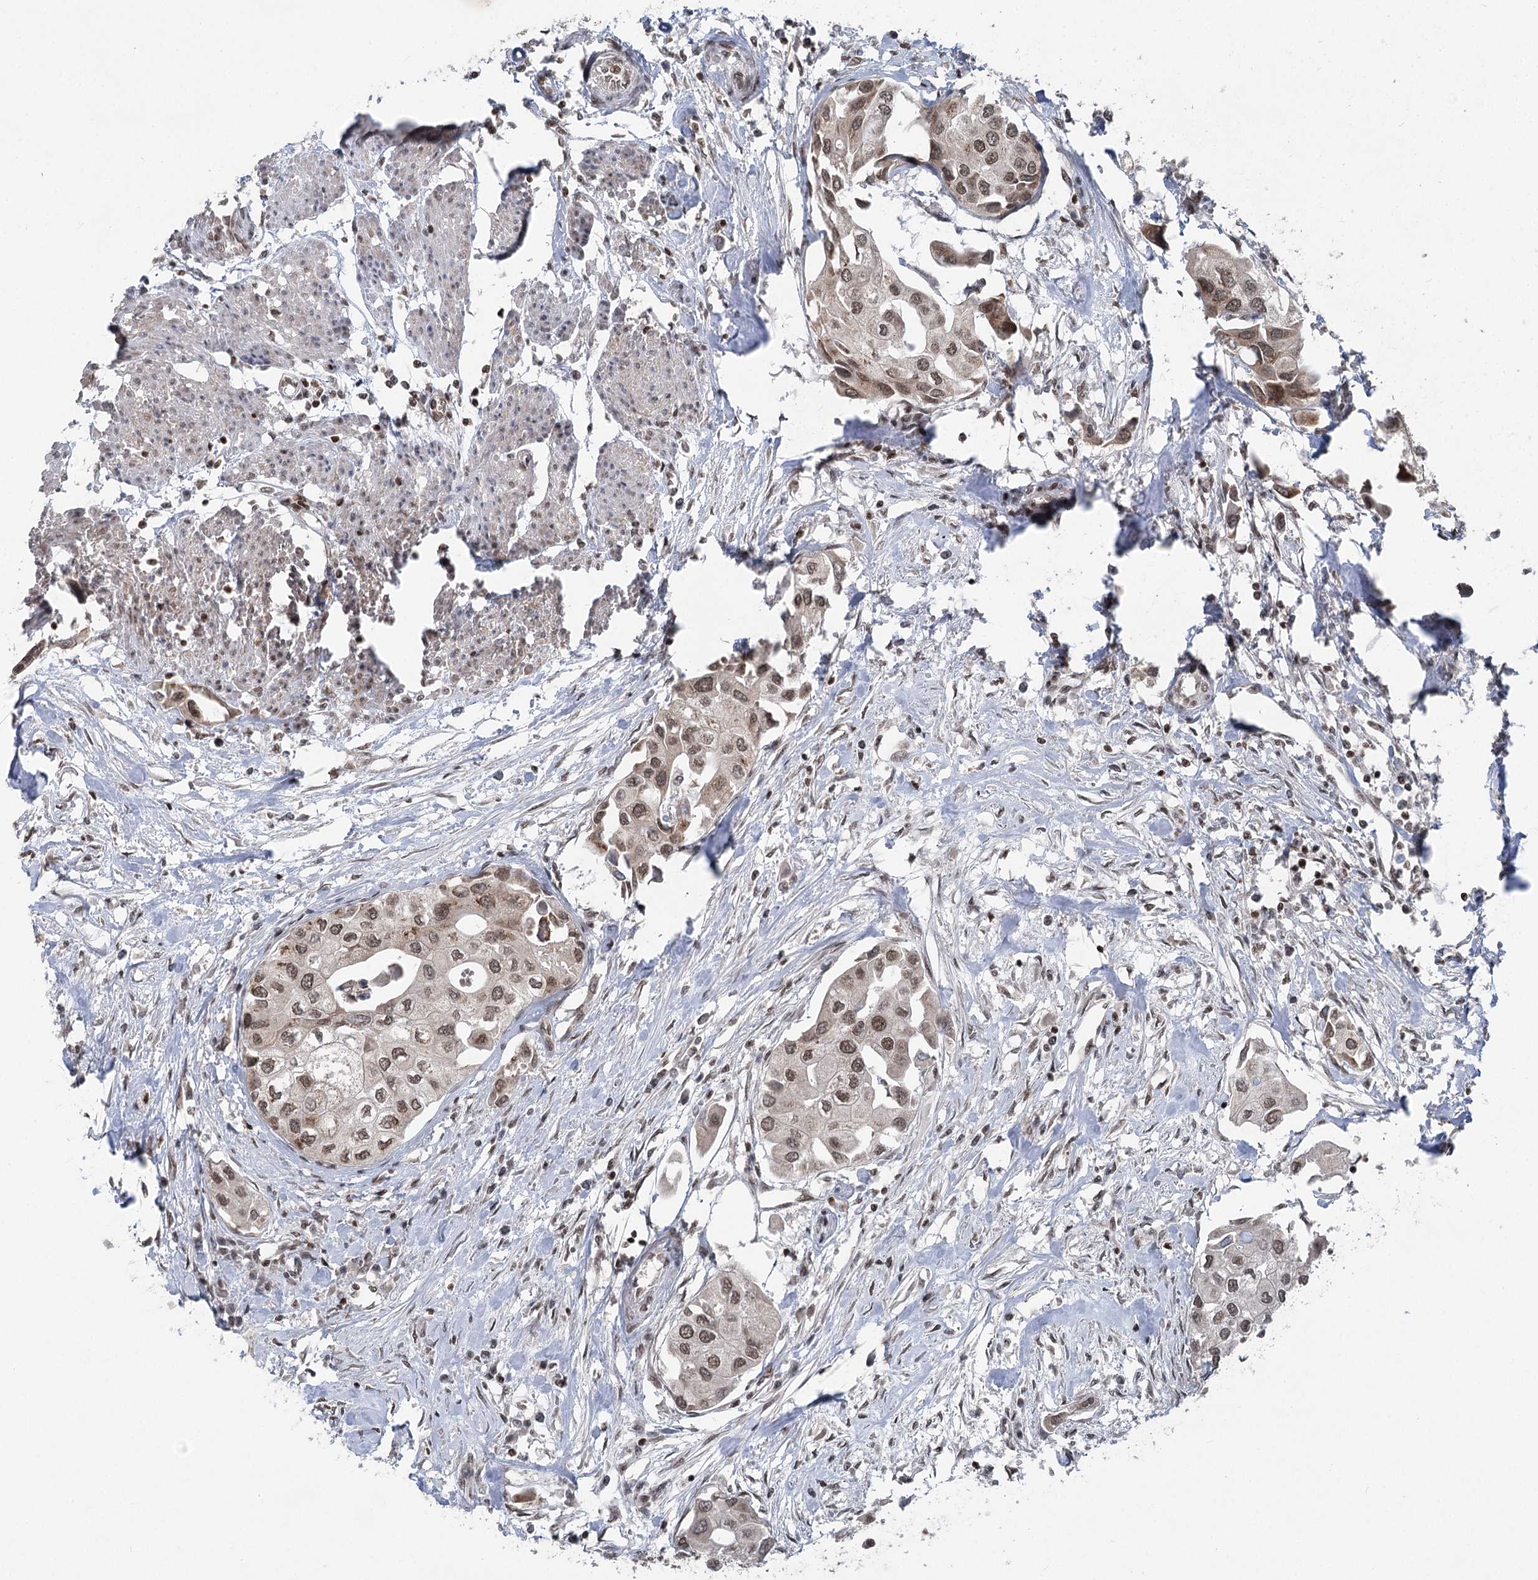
{"staining": {"intensity": "moderate", "quantity": ">75%", "location": "nuclear"}, "tissue": "urothelial cancer", "cell_type": "Tumor cells", "image_type": "cancer", "snomed": [{"axis": "morphology", "description": "Urothelial carcinoma, High grade"}, {"axis": "topography", "description": "Urinary bladder"}], "caption": "Immunohistochemical staining of urothelial cancer shows moderate nuclear protein positivity in about >75% of tumor cells. The staining is performed using DAB (3,3'-diaminobenzidine) brown chromogen to label protein expression. The nuclei are counter-stained blue using hematoxylin.", "gene": "CGGBP1", "patient": {"sex": "male", "age": 64}}